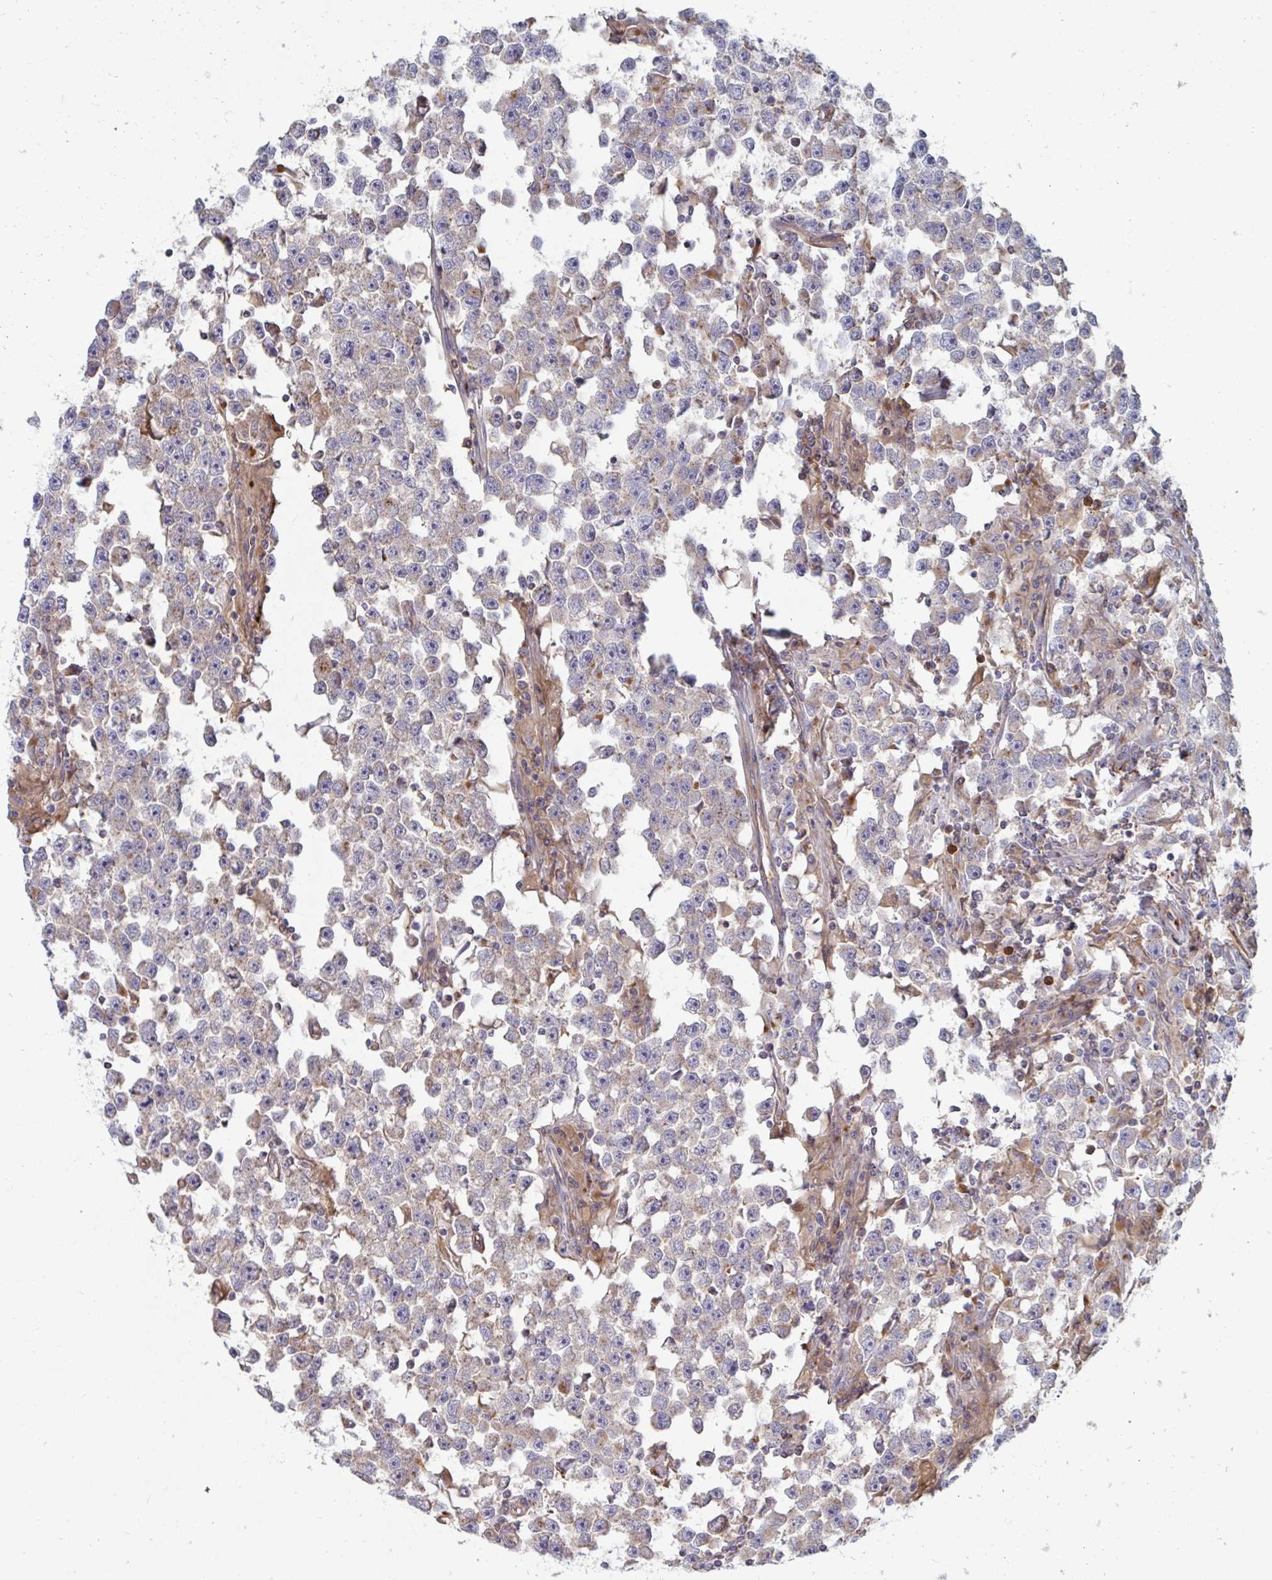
{"staining": {"intensity": "weak", "quantity": "25%-75%", "location": "cytoplasmic/membranous"}, "tissue": "testis cancer", "cell_type": "Tumor cells", "image_type": "cancer", "snomed": [{"axis": "morphology", "description": "Seminoma, NOS"}, {"axis": "topography", "description": "Testis"}], "caption": "Immunohistochemical staining of human testis cancer (seminoma) demonstrates low levels of weak cytoplasmic/membranous protein expression in approximately 25%-75% of tumor cells.", "gene": "SLC9A6", "patient": {"sex": "male", "age": 33}}